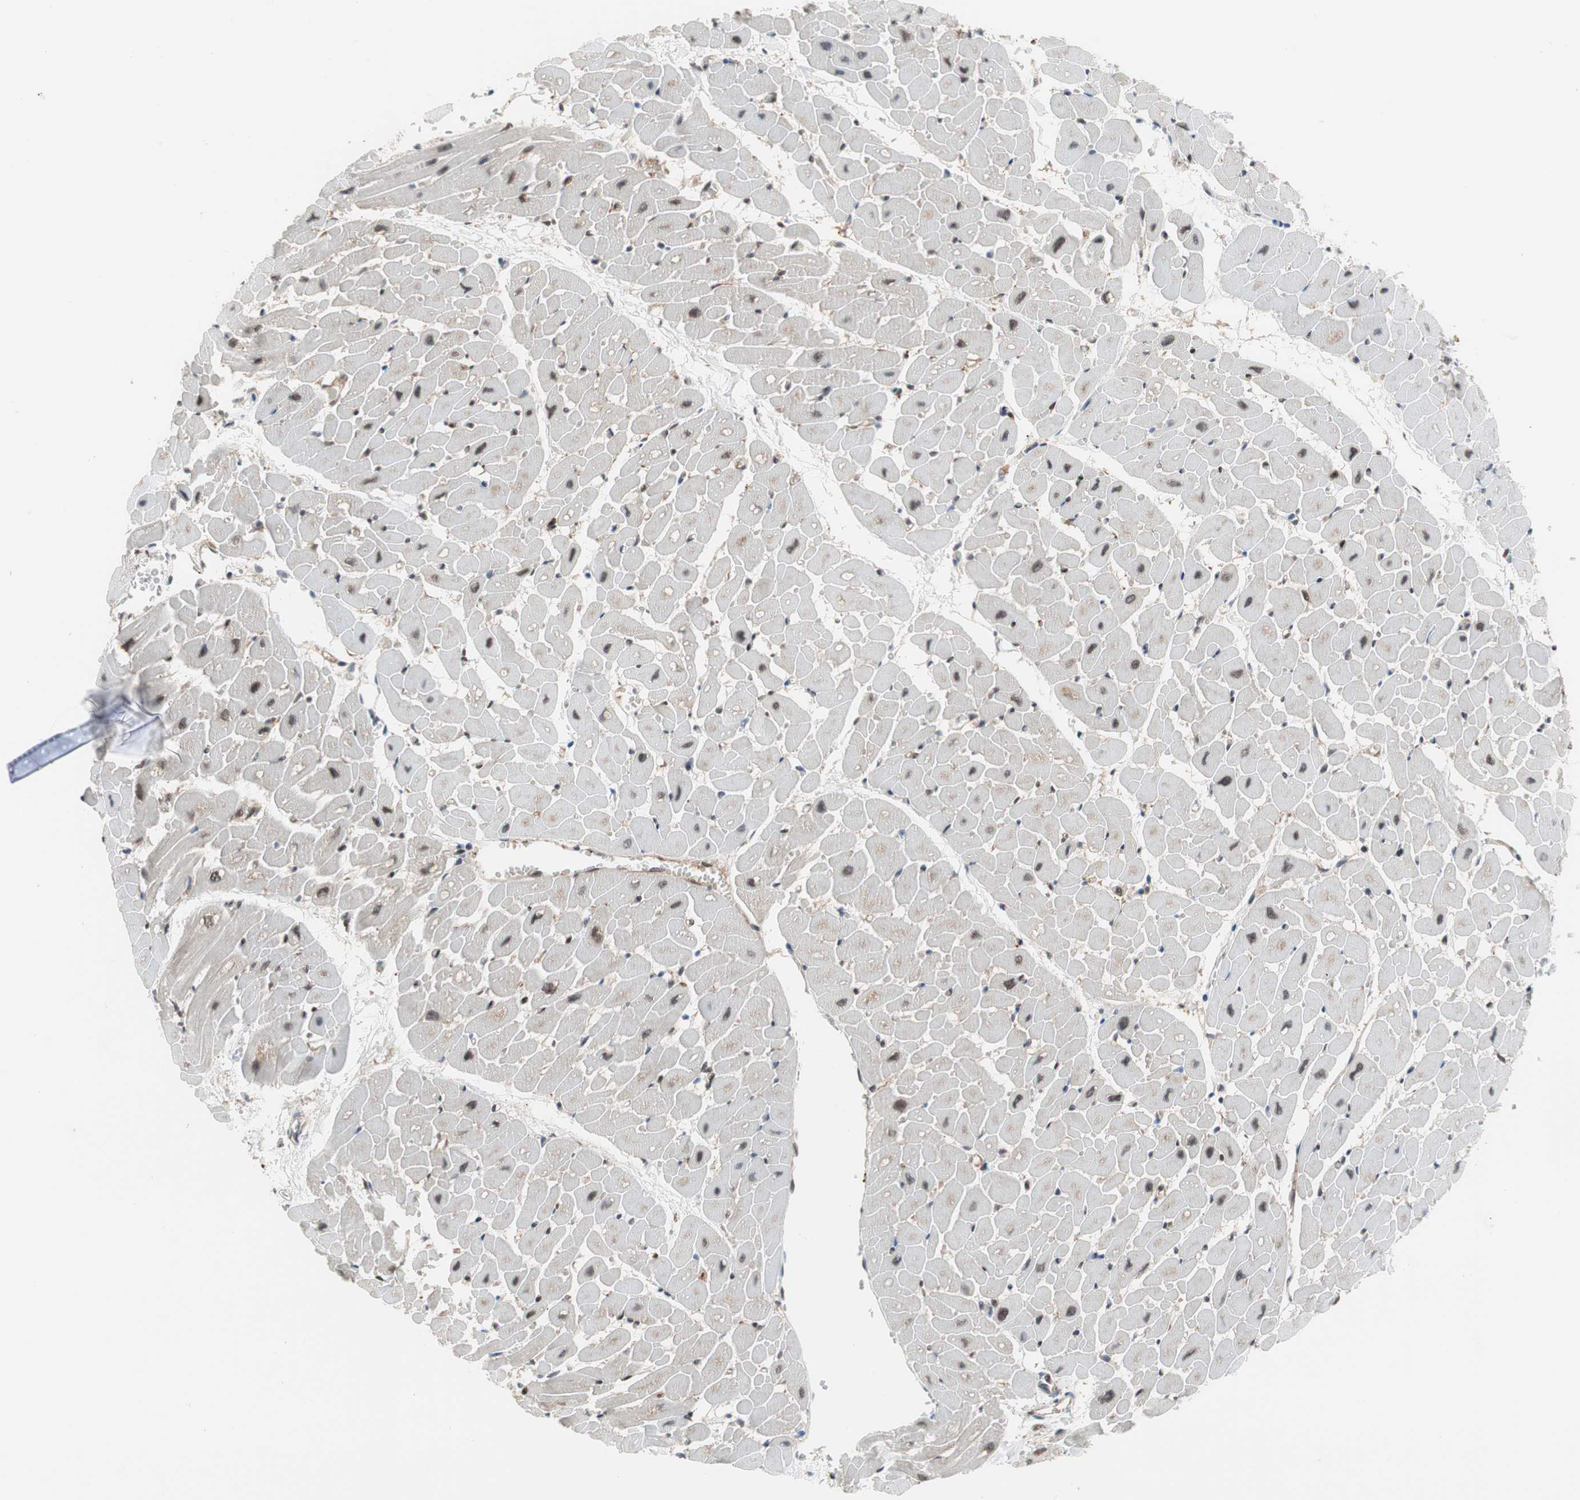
{"staining": {"intensity": "weak", "quantity": "25%-75%", "location": "nuclear"}, "tissue": "heart muscle", "cell_type": "Cardiomyocytes", "image_type": "normal", "snomed": [{"axis": "morphology", "description": "Normal tissue, NOS"}, {"axis": "topography", "description": "Heart"}], "caption": "Protein analysis of unremarkable heart muscle reveals weak nuclear expression in about 25%-75% of cardiomyocytes.", "gene": "ZNF512B", "patient": {"sex": "male", "age": 45}}